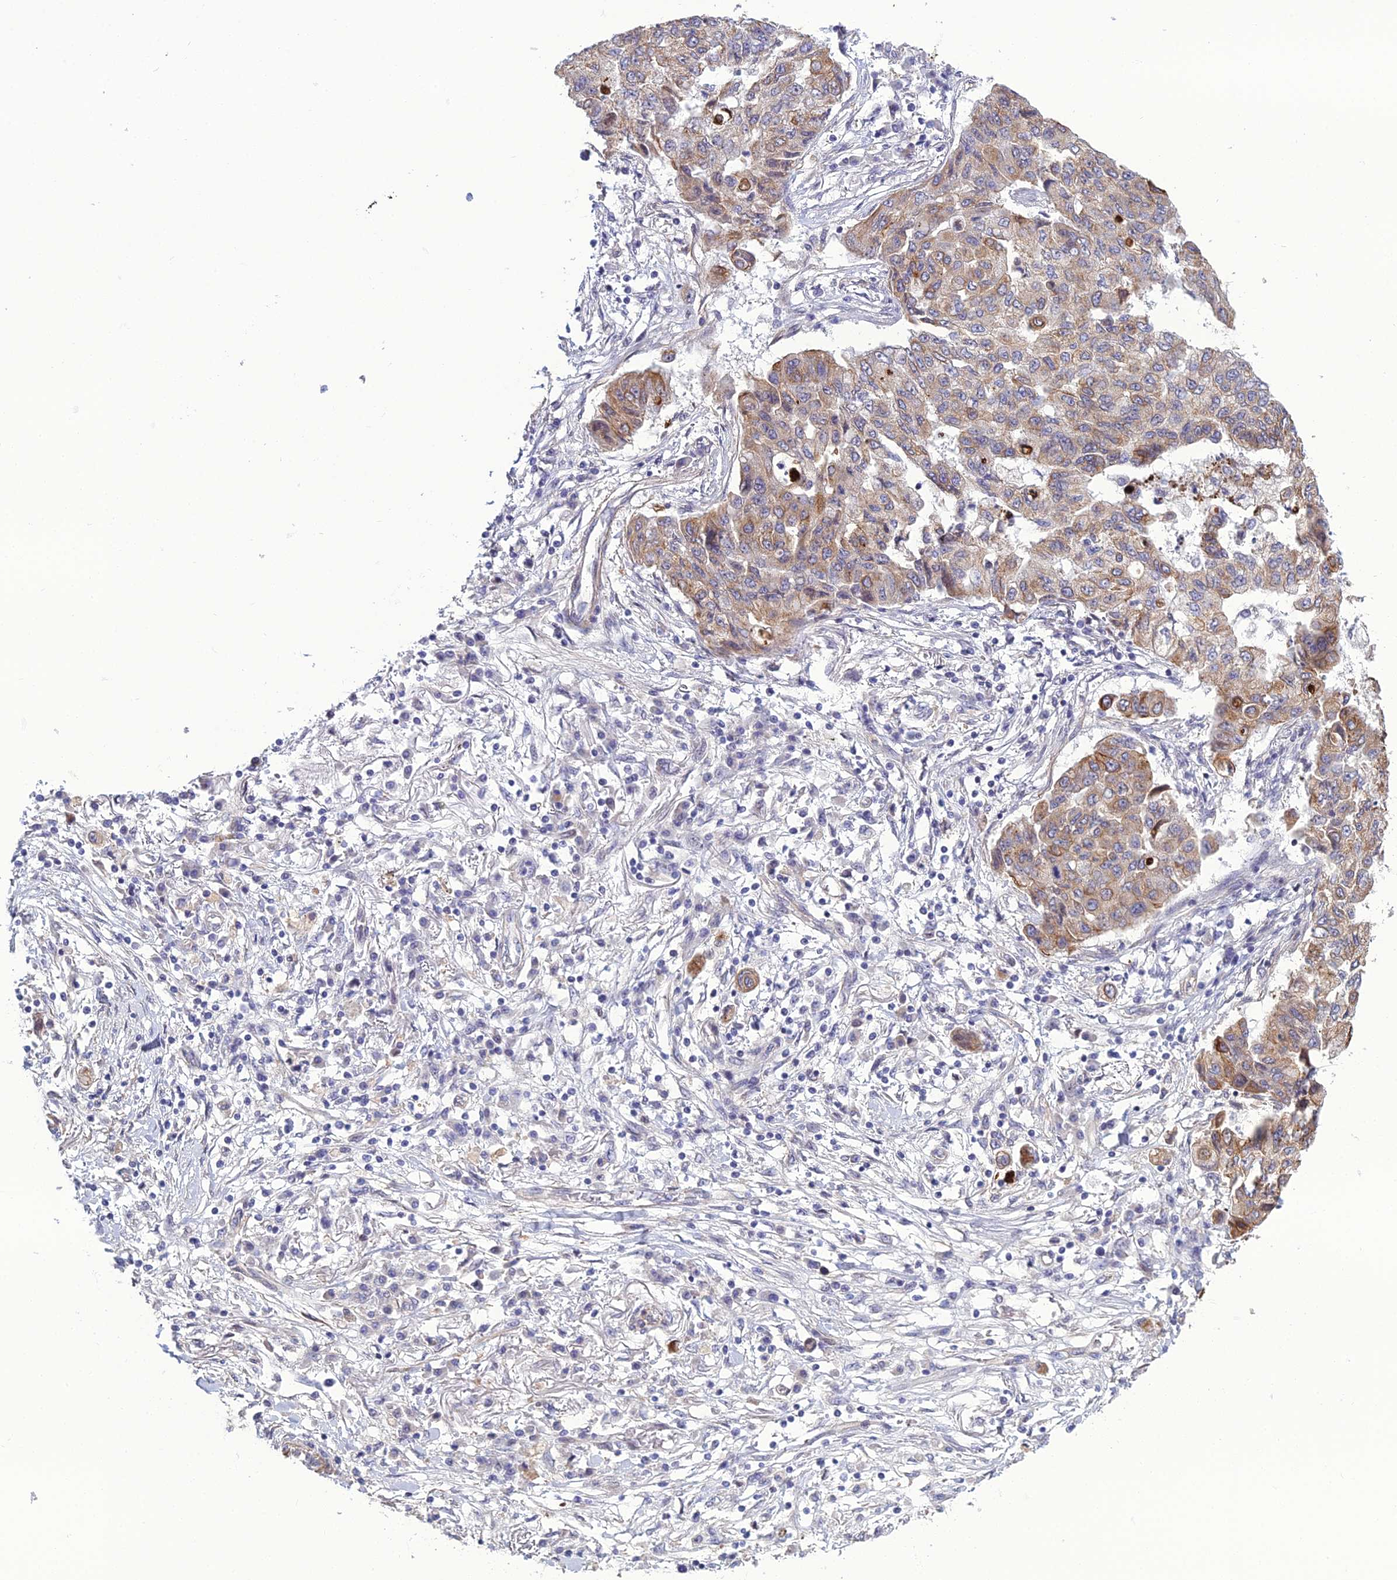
{"staining": {"intensity": "moderate", "quantity": ">75%", "location": "cytoplasmic/membranous"}, "tissue": "lung cancer", "cell_type": "Tumor cells", "image_type": "cancer", "snomed": [{"axis": "morphology", "description": "Squamous cell carcinoma, NOS"}, {"axis": "topography", "description": "Lung"}], "caption": "Immunohistochemistry (IHC) staining of lung cancer (squamous cell carcinoma), which exhibits medium levels of moderate cytoplasmic/membranous staining in about >75% of tumor cells indicating moderate cytoplasmic/membranous protein positivity. The staining was performed using DAB (brown) for protein detection and nuclei were counterstained in hematoxylin (blue).", "gene": "LZTS2", "patient": {"sex": "male", "age": 74}}